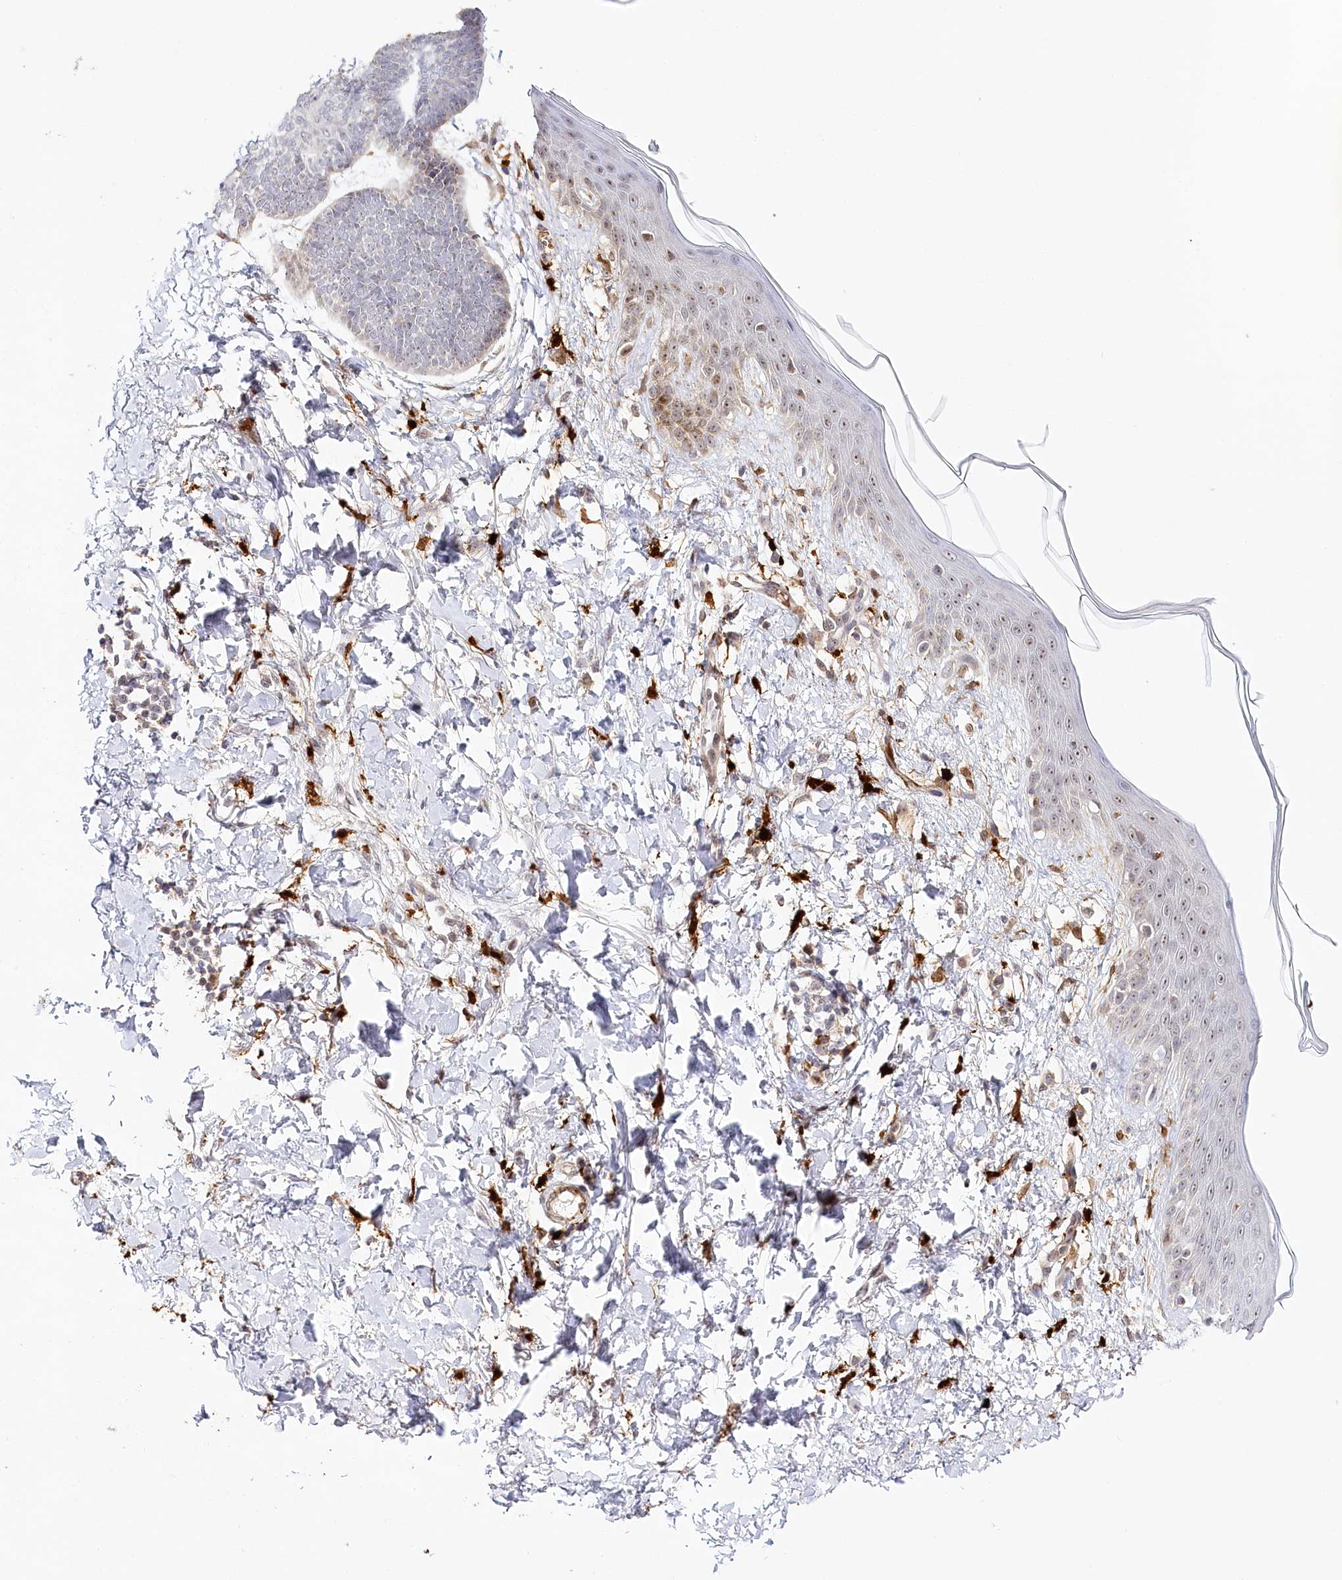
{"staining": {"intensity": "negative", "quantity": "none", "location": "none"}, "tissue": "skin cancer", "cell_type": "Tumor cells", "image_type": "cancer", "snomed": [{"axis": "morphology", "description": "Normal tissue, NOS"}, {"axis": "morphology", "description": "Basal cell carcinoma"}, {"axis": "topography", "description": "Skin"}], "caption": "Immunohistochemistry (IHC) of skin cancer exhibits no positivity in tumor cells.", "gene": "WDR36", "patient": {"sex": "male", "age": 50}}